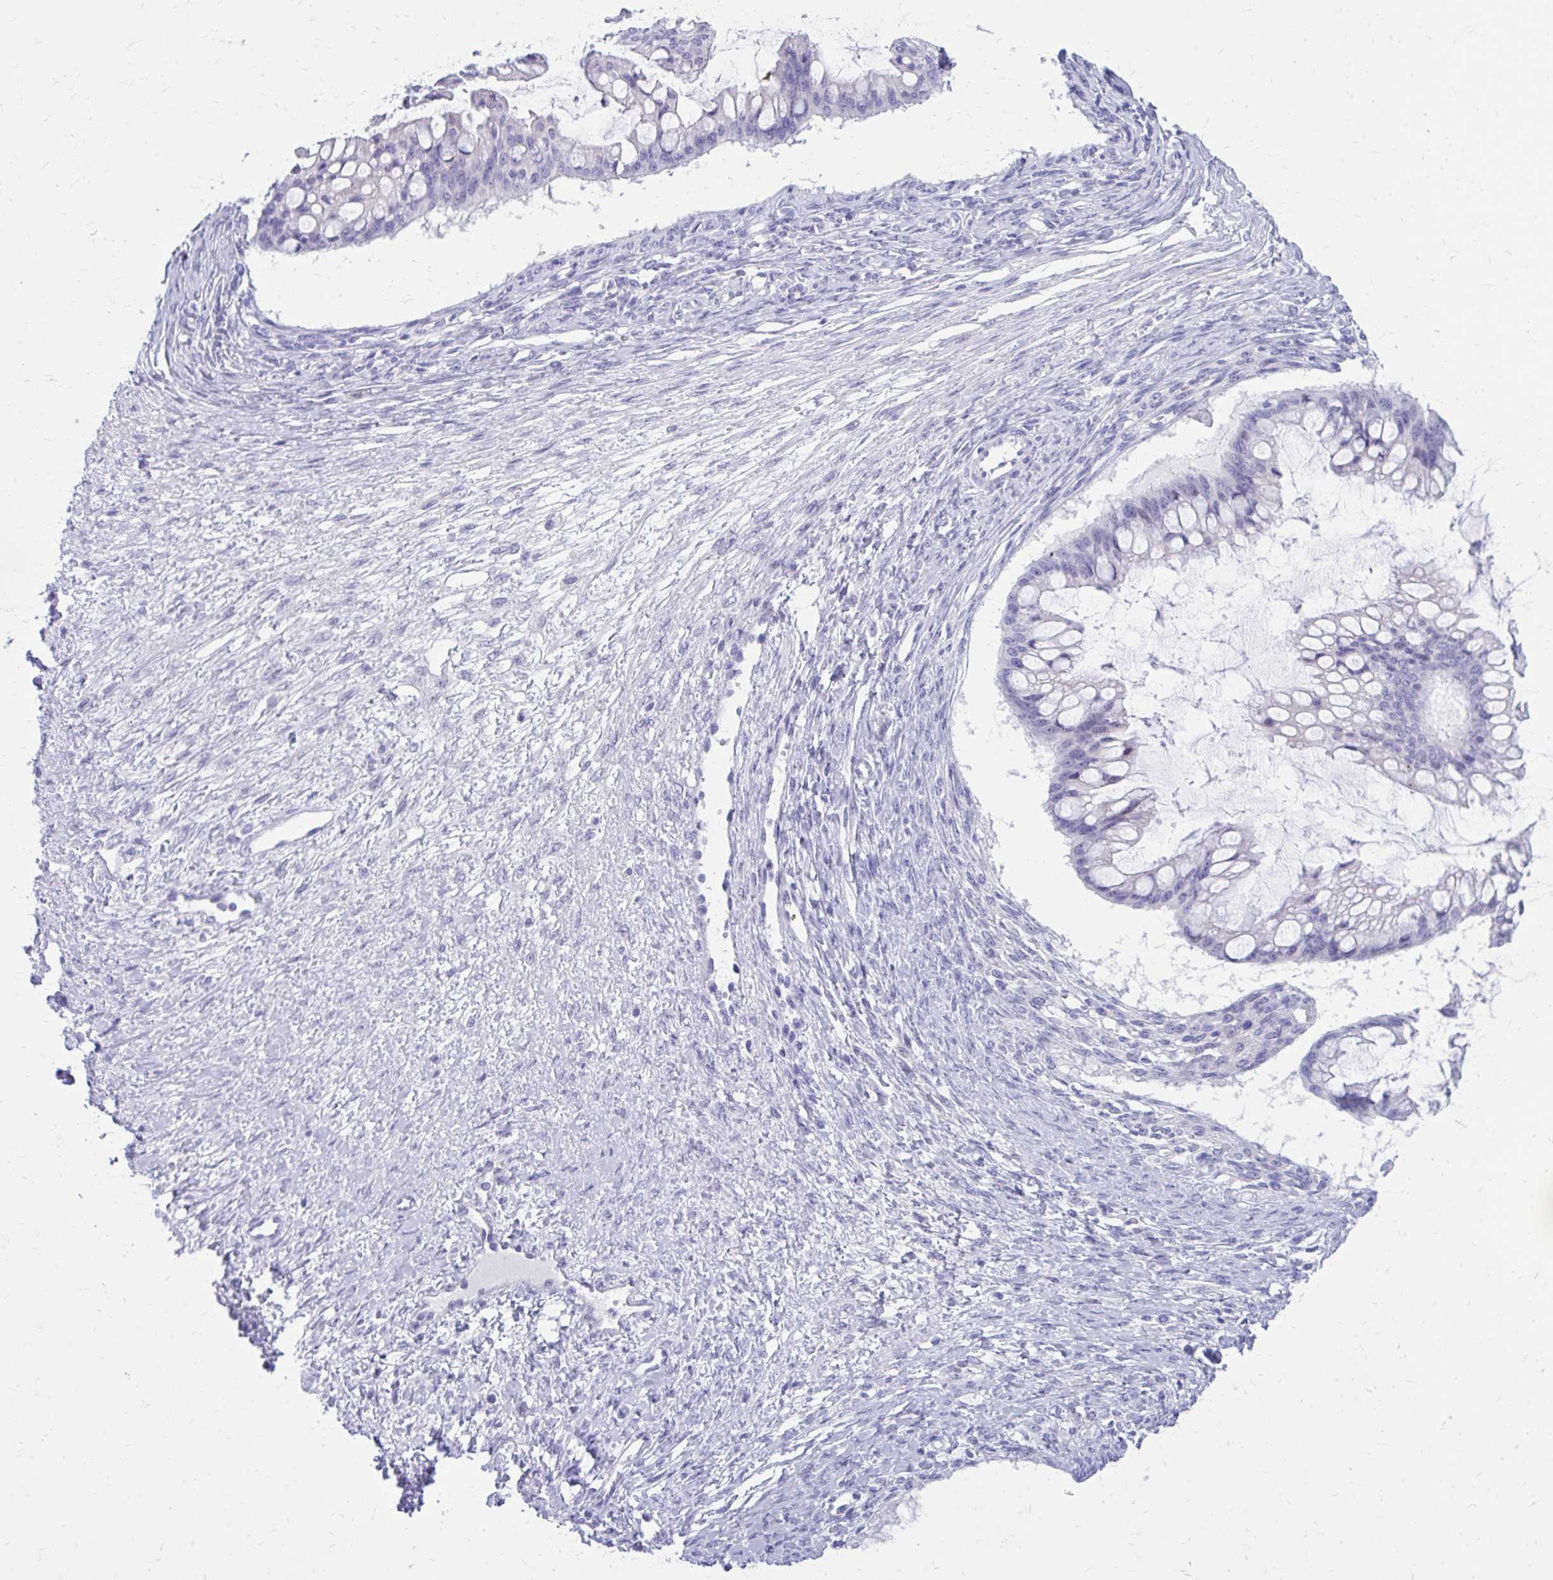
{"staining": {"intensity": "negative", "quantity": "none", "location": "none"}, "tissue": "ovarian cancer", "cell_type": "Tumor cells", "image_type": "cancer", "snomed": [{"axis": "morphology", "description": "Cystadenocarcinoma, mucinous, NOS"}, {"axis": "topography", "description": "Ovary"}], "caption": "This is an immunohistochemistry photomicrograph of human ovarian cancer. There is no expression in tumor cells.", "gene": "LCN15", "patient": {"sex": "female", "age": 73}}